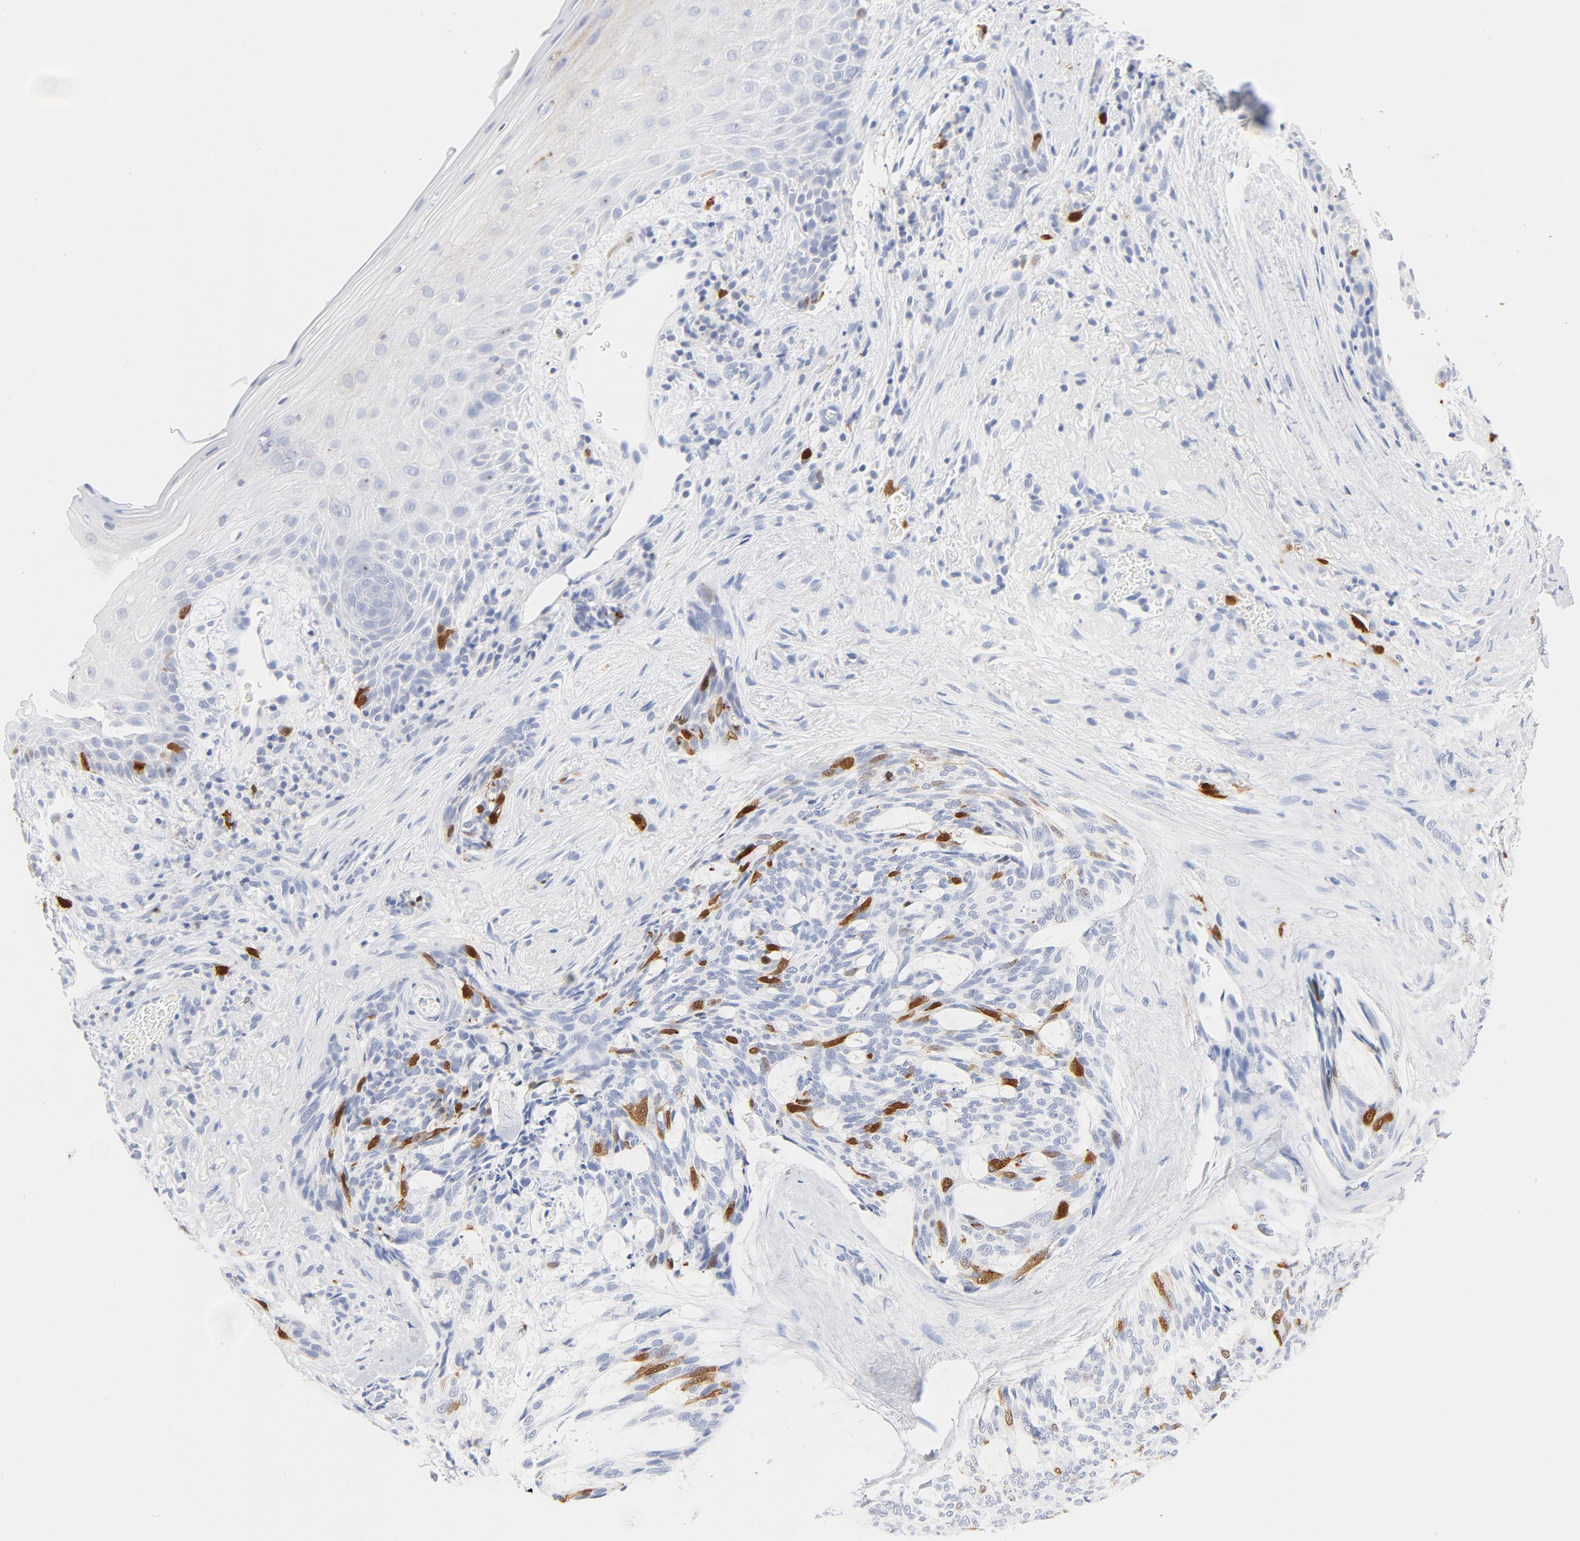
{"staining": {"intensity": "strong", "quantity": "<25%", "location": "nuclear"}, "tissue": "skin cancer", "cell_type": "Tumor cells", "image_type": "cancer", "snomed": [{"axis": "morphology", "description": "Normal tissue, NOS"}, {"axis": "morphology", "description": "Basal cell carcinoma"}, {"axis": "topography", "description": "Skin"}], "caption": "Human skin basal cell carcinoma stained with a protein marker reveals strong staining in tumor cells.", "gene": "CDC20", "patient": {"sex": "female", "age": 71}}